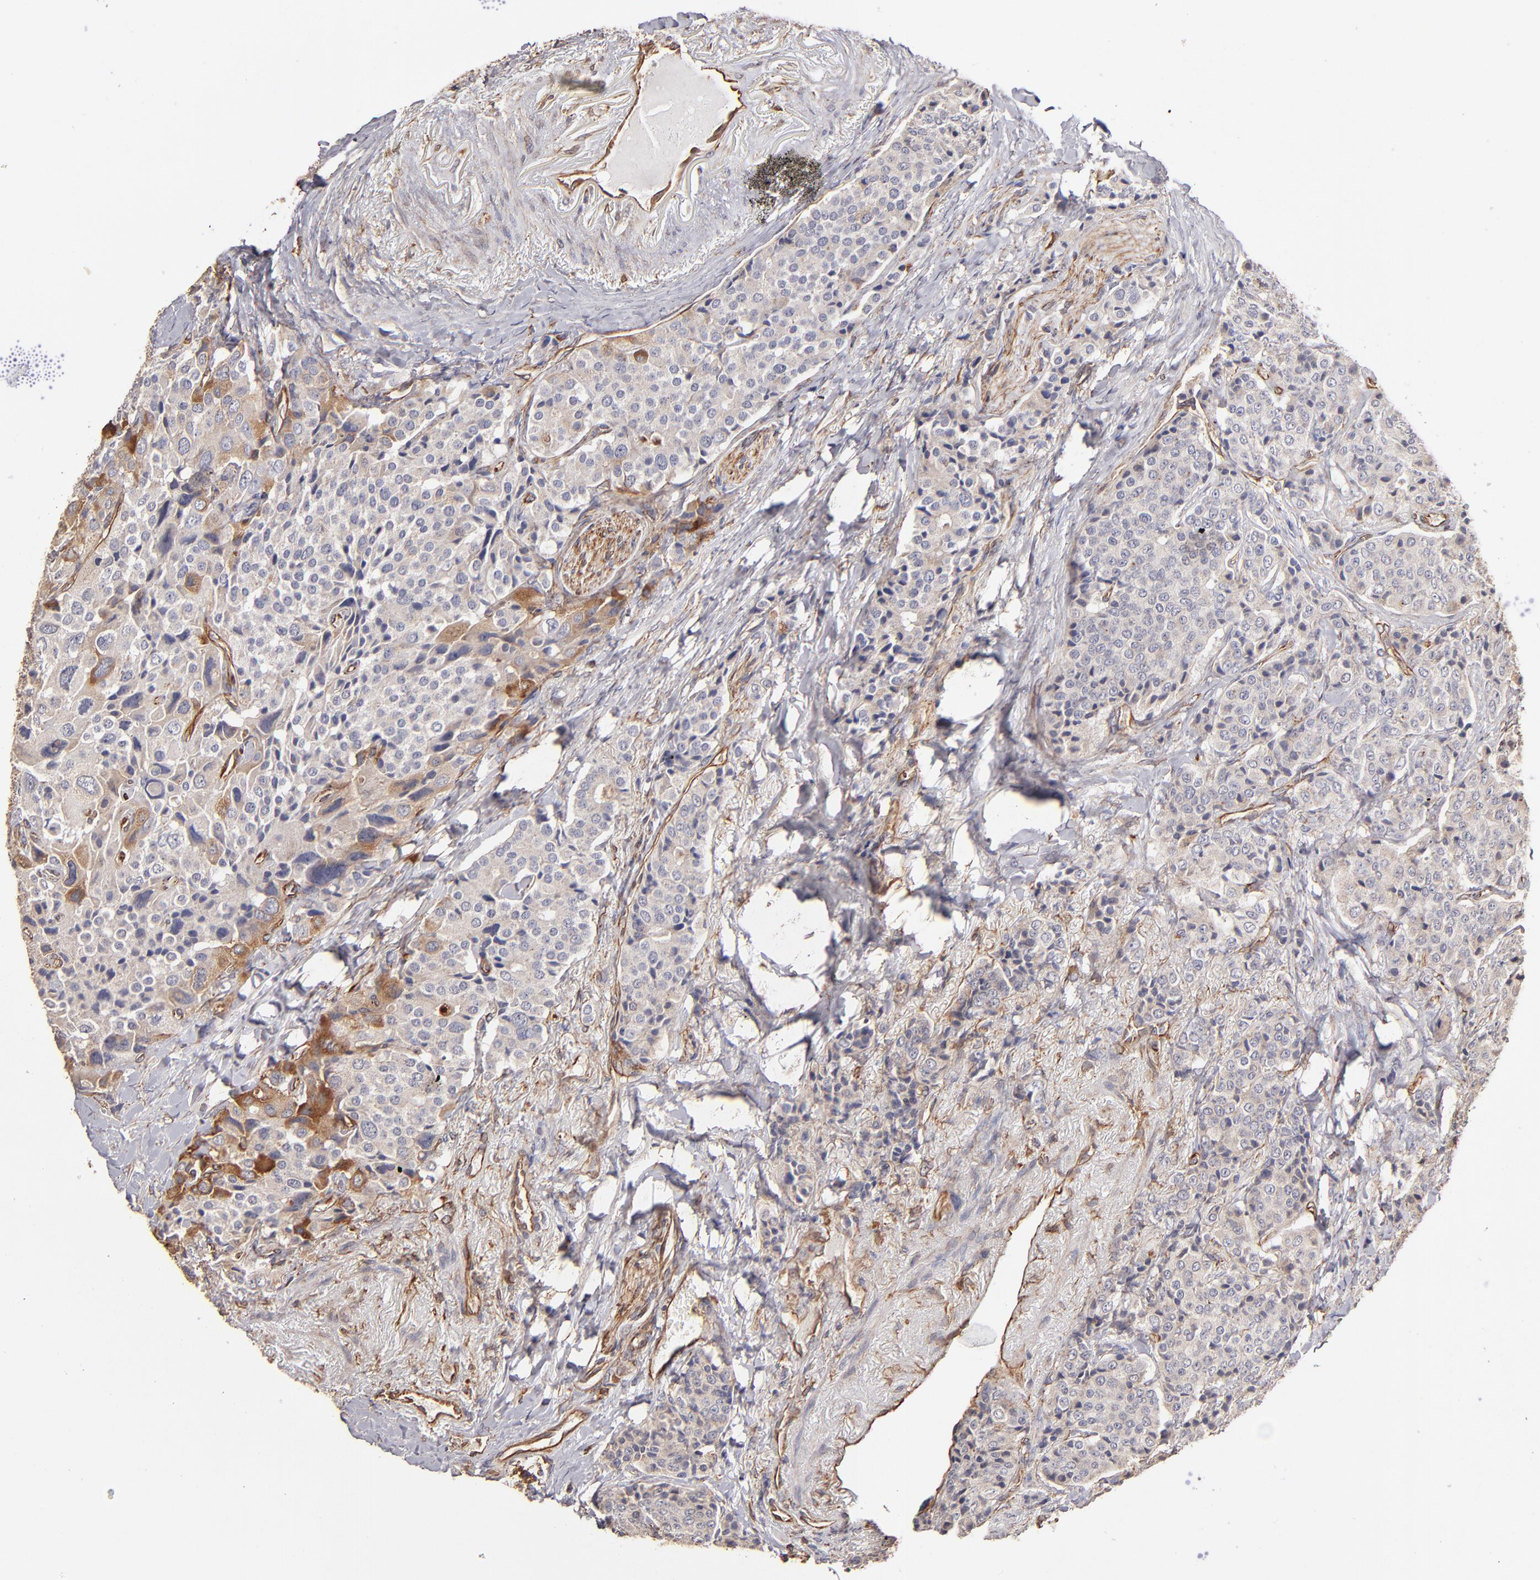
{"staining": {"intensity": "weak", "quantity": ">75%", "location": "cytoplasmic/membranous"}, "tissue": "carcinoid", "cell_type": "Tumor cells", "image_type": "cancer", "snomed": [{"axis": "morphology", "description": "Carcinoid, malignant, NOS"}, {"axis": "topography", "description": "Colon"}], "caption": "Brown immunohistochemical staining in human carcinoid demonstrates weak cytoplasmic/membranous expression in about >75% of tumor cells.", "gene": "ABCC1", "patient": {"sex": "female", "age": 61}}